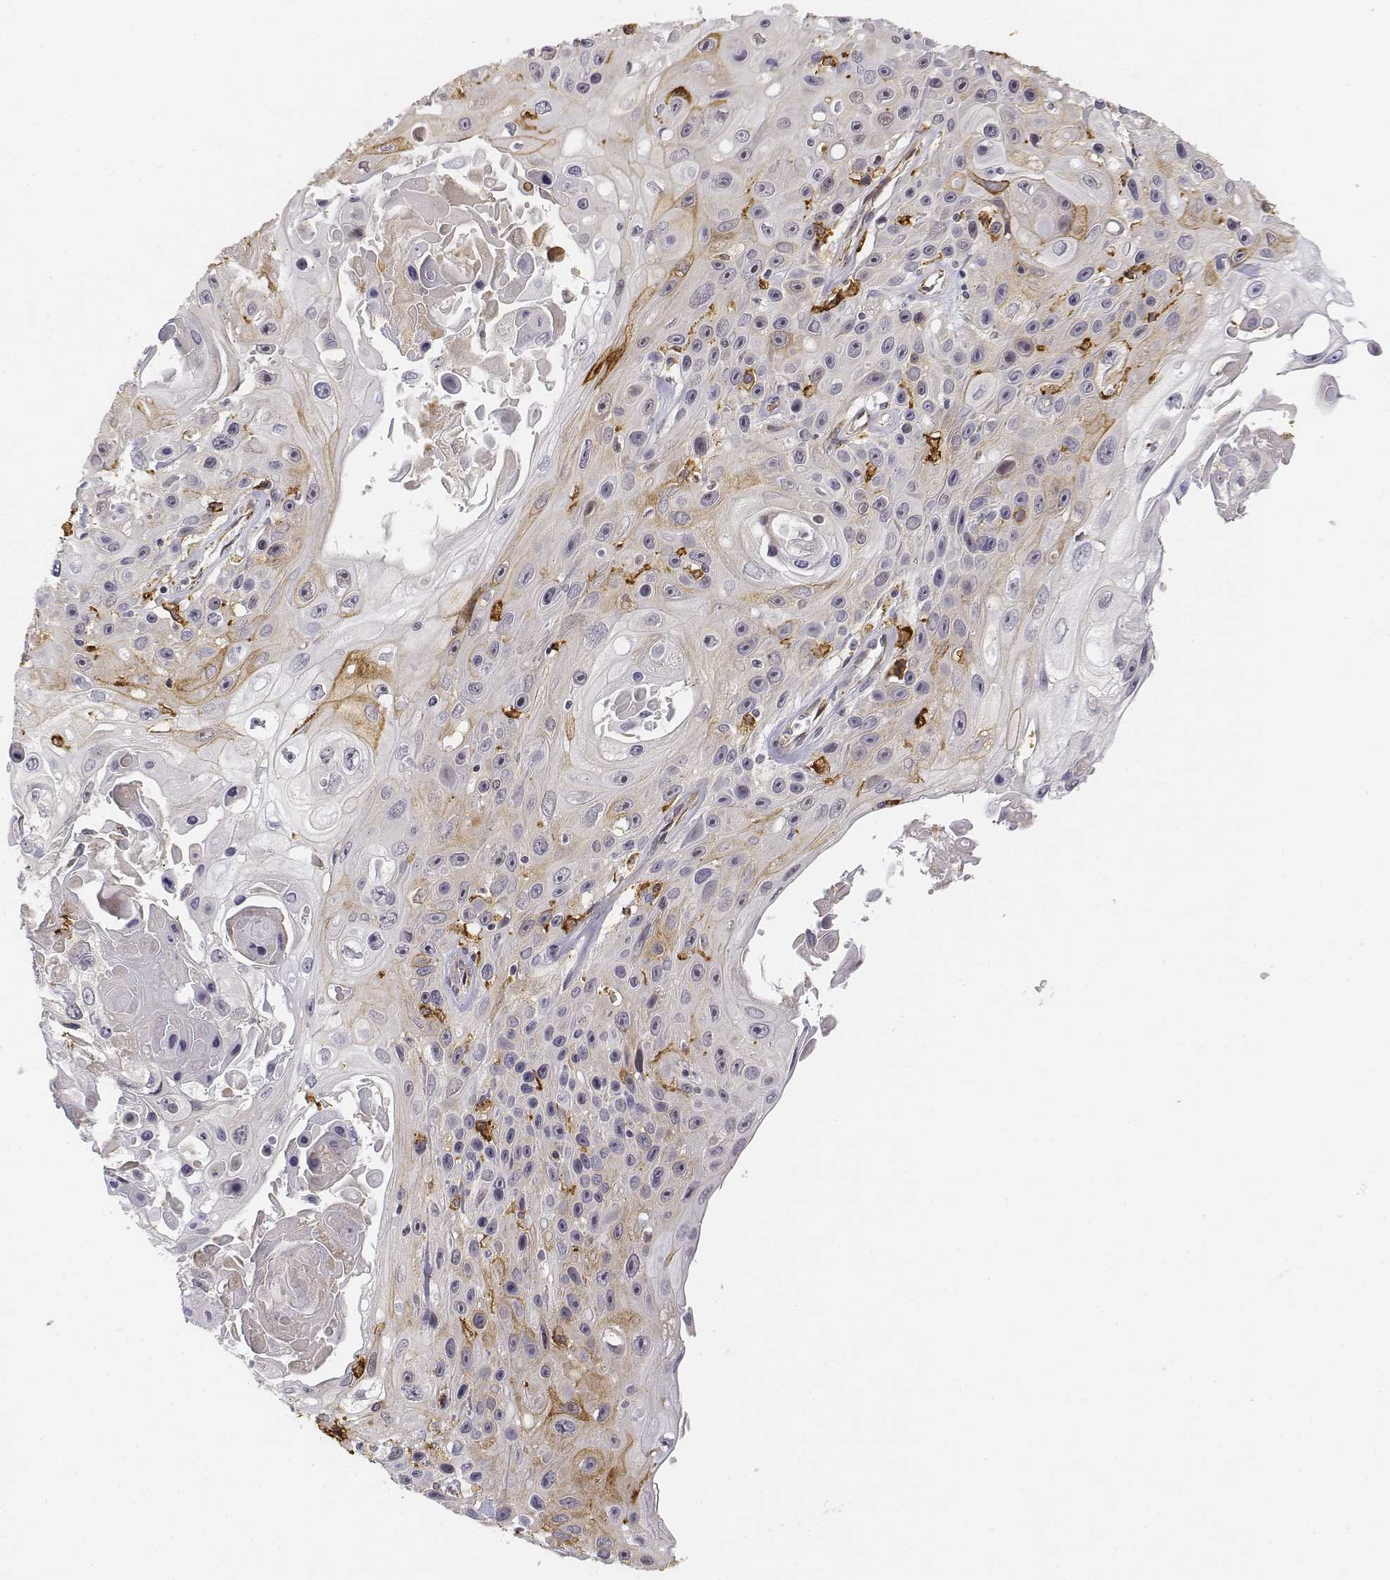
{"staining": {"intensity": "moderate", "quantity": "<25%", "location": "cytoplasmic/membranous"}, "tissue": "skin cancer", "cell_type": "Tumor cells", "image_type": "cancer", "snomed": [{"axis": "morphology", "description": "Squamous cell carcinoma, NOS"}, {"axis": "topography", "description": "Skin"}], "caption": "Tumor cells exhibit moderate cytoplasmic/membranous expression in about <25% of cells in skin squamous cell carcinoma. The protein is shown in brown color, while the nuclei are stained blue.", "gene": "CD14", "patient": {"sex": "male", "age": 82}}